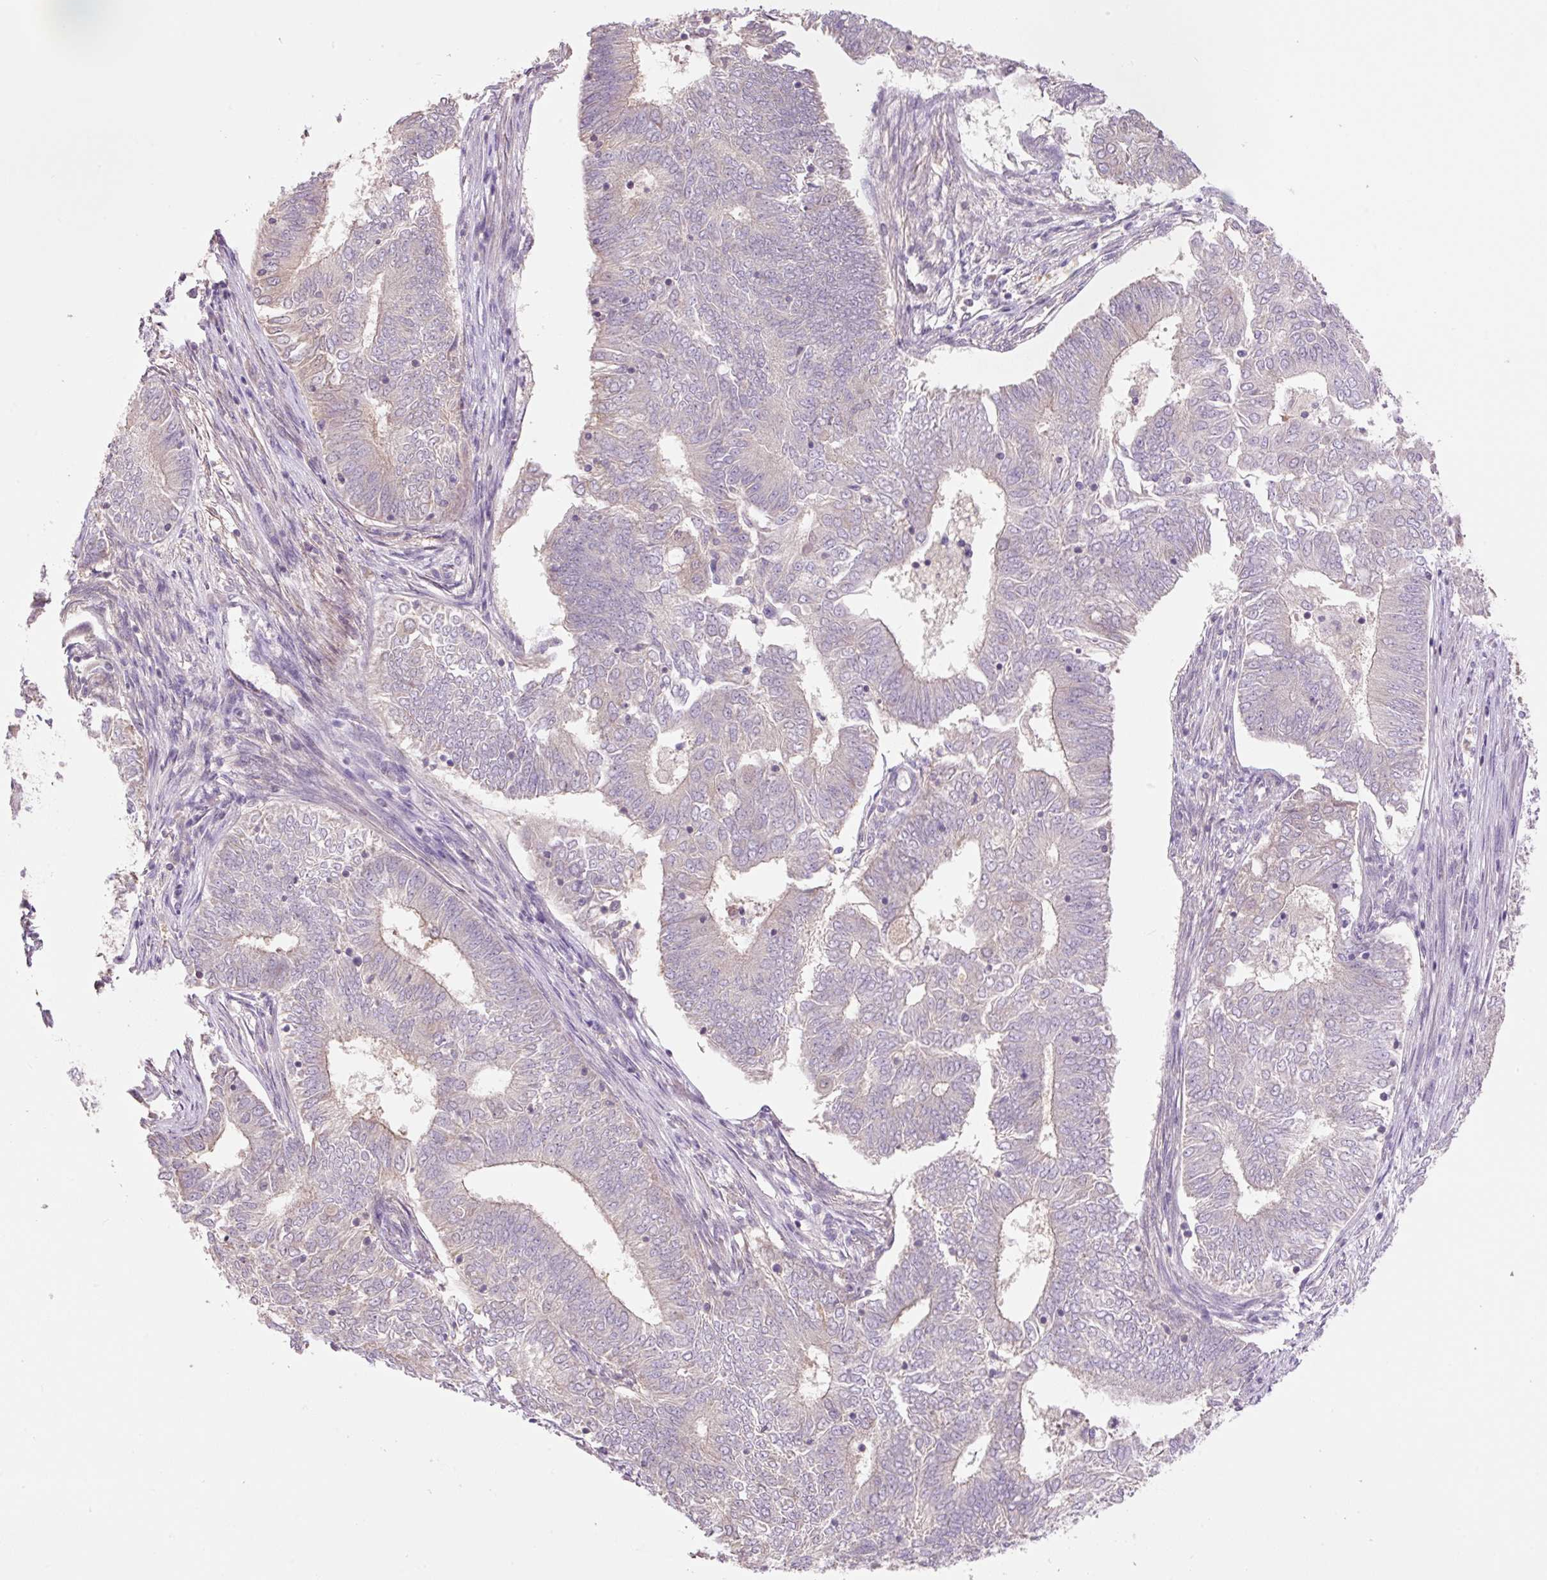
{"staining": {"intensity": "weak", "quantity": "<25%", "location": "cytoplasmic/membranous"}, "tissue": "endometrial cancer", "cell_type": "Tumor cells", "image_type": "cancer", "snomed": [{"axis": "morphology", "description": "Adenocarcinoma, NOS"}, {"axis": "topography", "description": "Endometrium"}], "caption": "The histopathology image exhibits no staining of tumor cells in endometrial cancer (adenocarcinoma). The staining is performed using DAB (3,3'-diaminobenzidine) brown chromogen with nuclei counter-stained in using hematoxylin.", "gene": "COX8A", "patient": {"sex": "female", "age": 62}}